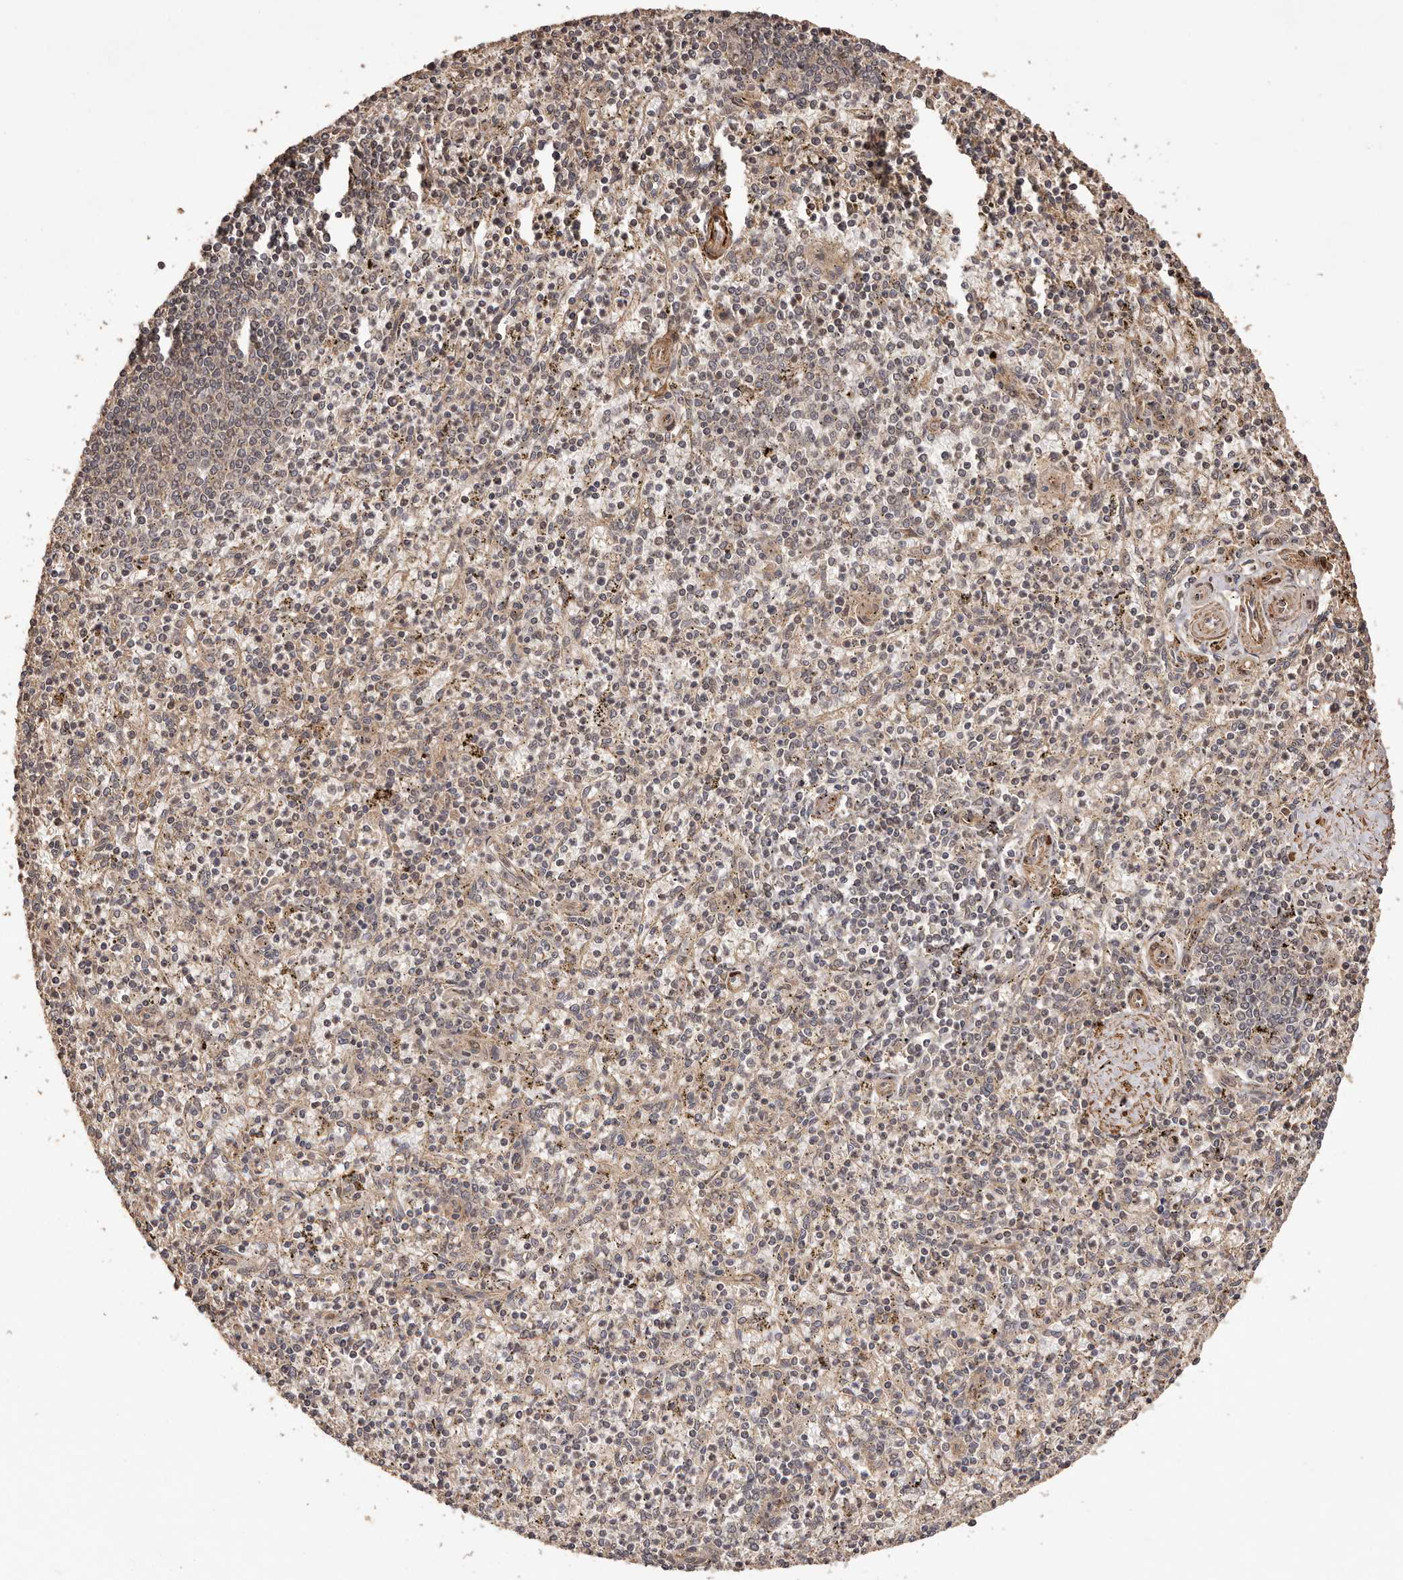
{"staining": {"intensity": "weak", "quantity": "25%-75%", "location": "cytoplasmic/membranous"}, "tissue": "spleen", "cell_type": "Cells in red pulp", "image_type": "normal", "snomed": [{"axis": "morphology", "description": "Normal tissue, NOS"}, {"axis": "topography", "description": "Spleen"}], "caption": "High-power microscopy captured an IHC image of unremarkable spleen, revealing weak cytoplasmic/membranous staining in about 25%-75% of cells in red pulp.", "gene": "UBR2", "patient": {"sex": "male", "age": 72}}